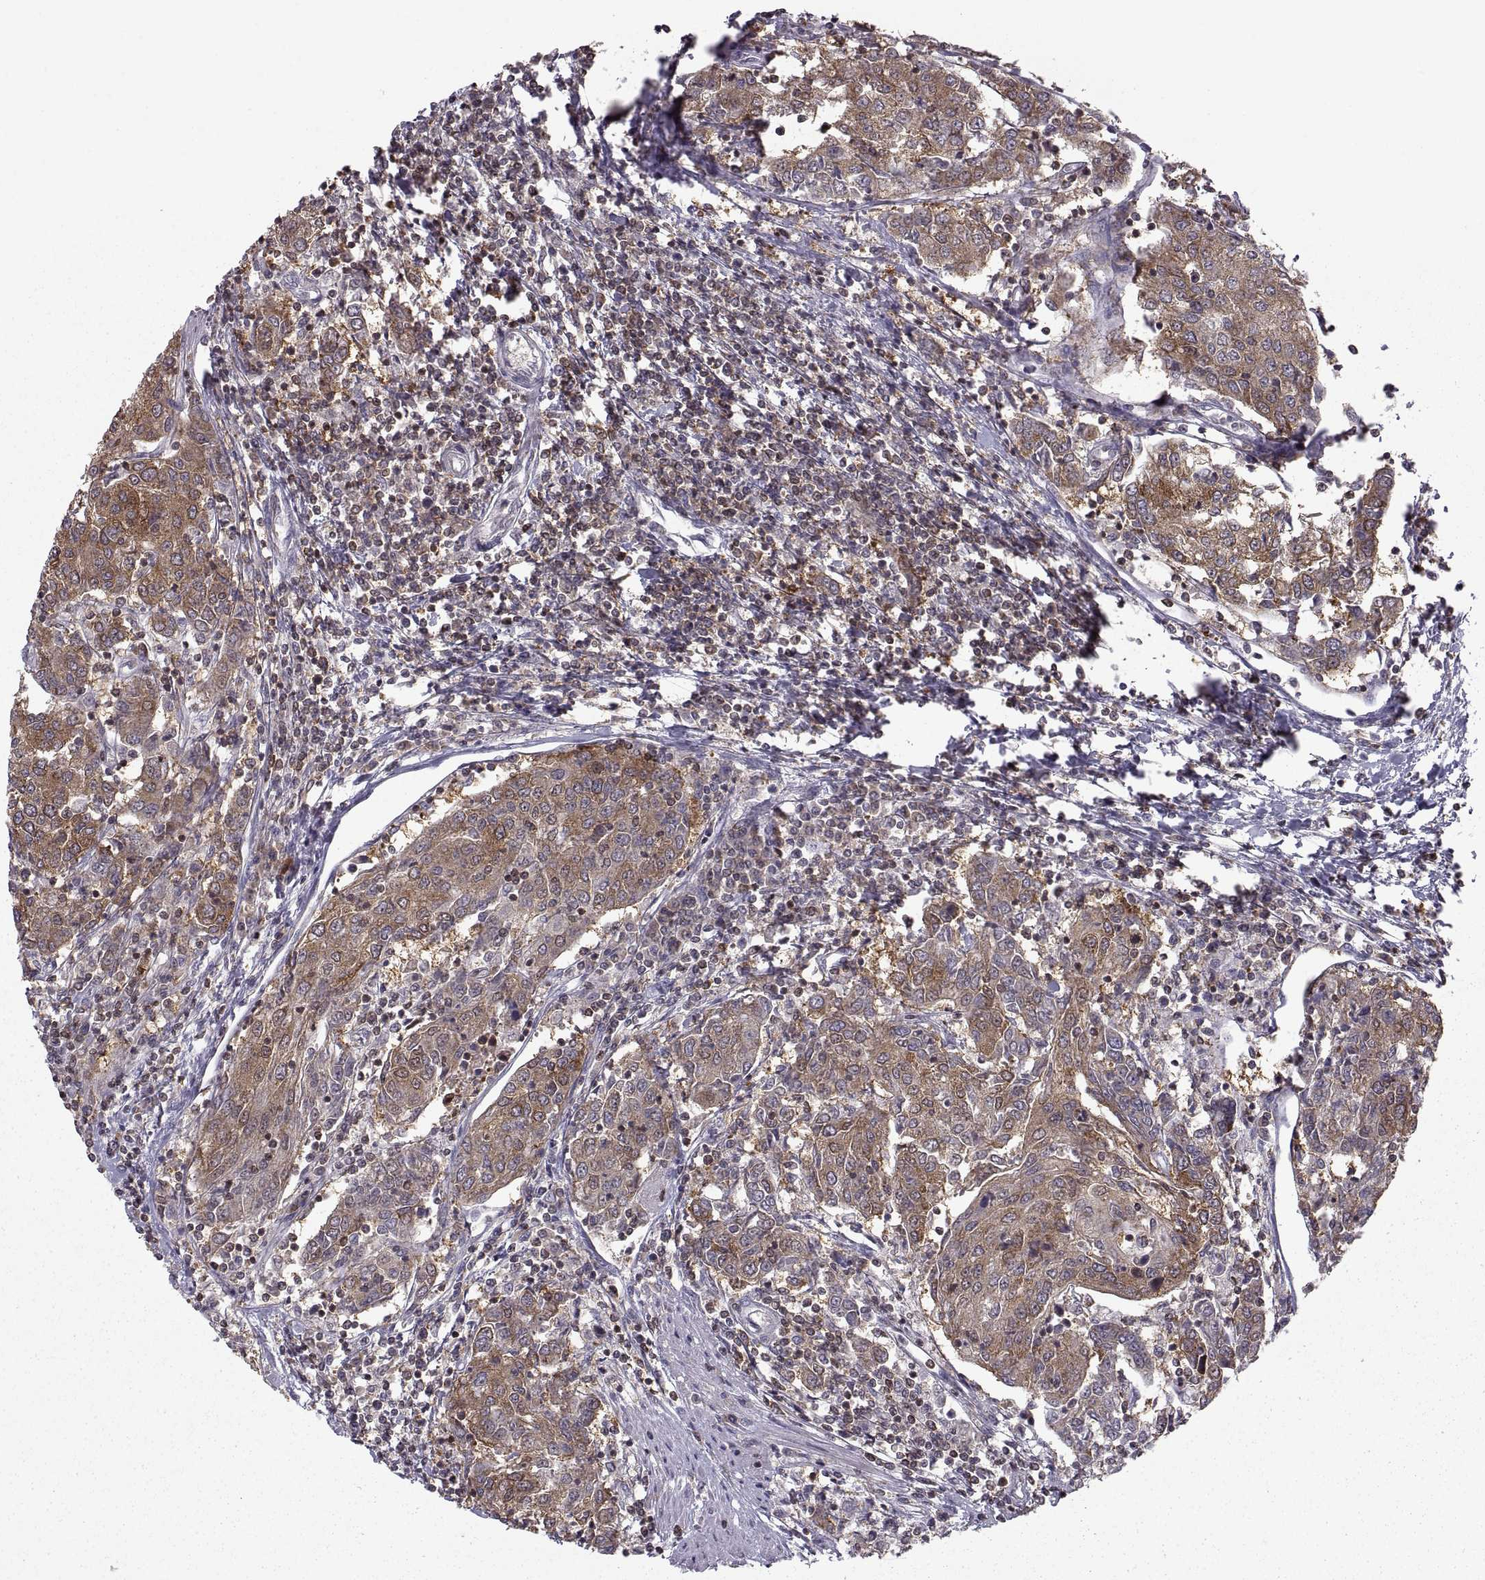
{"staining": {"intensity": "moderate", "quantity": "25%-75%", "location": "cytoplasmic/membranous"}, "tissue": "urothelial cancer", "cell_type": "Tumor cells", "image_type": "cancer", "snomed": [{"axis": "morphology", "description": "Urothelial carcinoma, High grade"}, {"axis": "topography", "description": "Urinary bladder"}], "caption": "An image showing moderate cytoplasmic/membranous positivity in approximately 25%-75% of tumor cells in urothelial cancer, as visualized by brown immunohistochemical staining.", "gene": "EZR", "patient": {"sex": "female", "age": 85}}